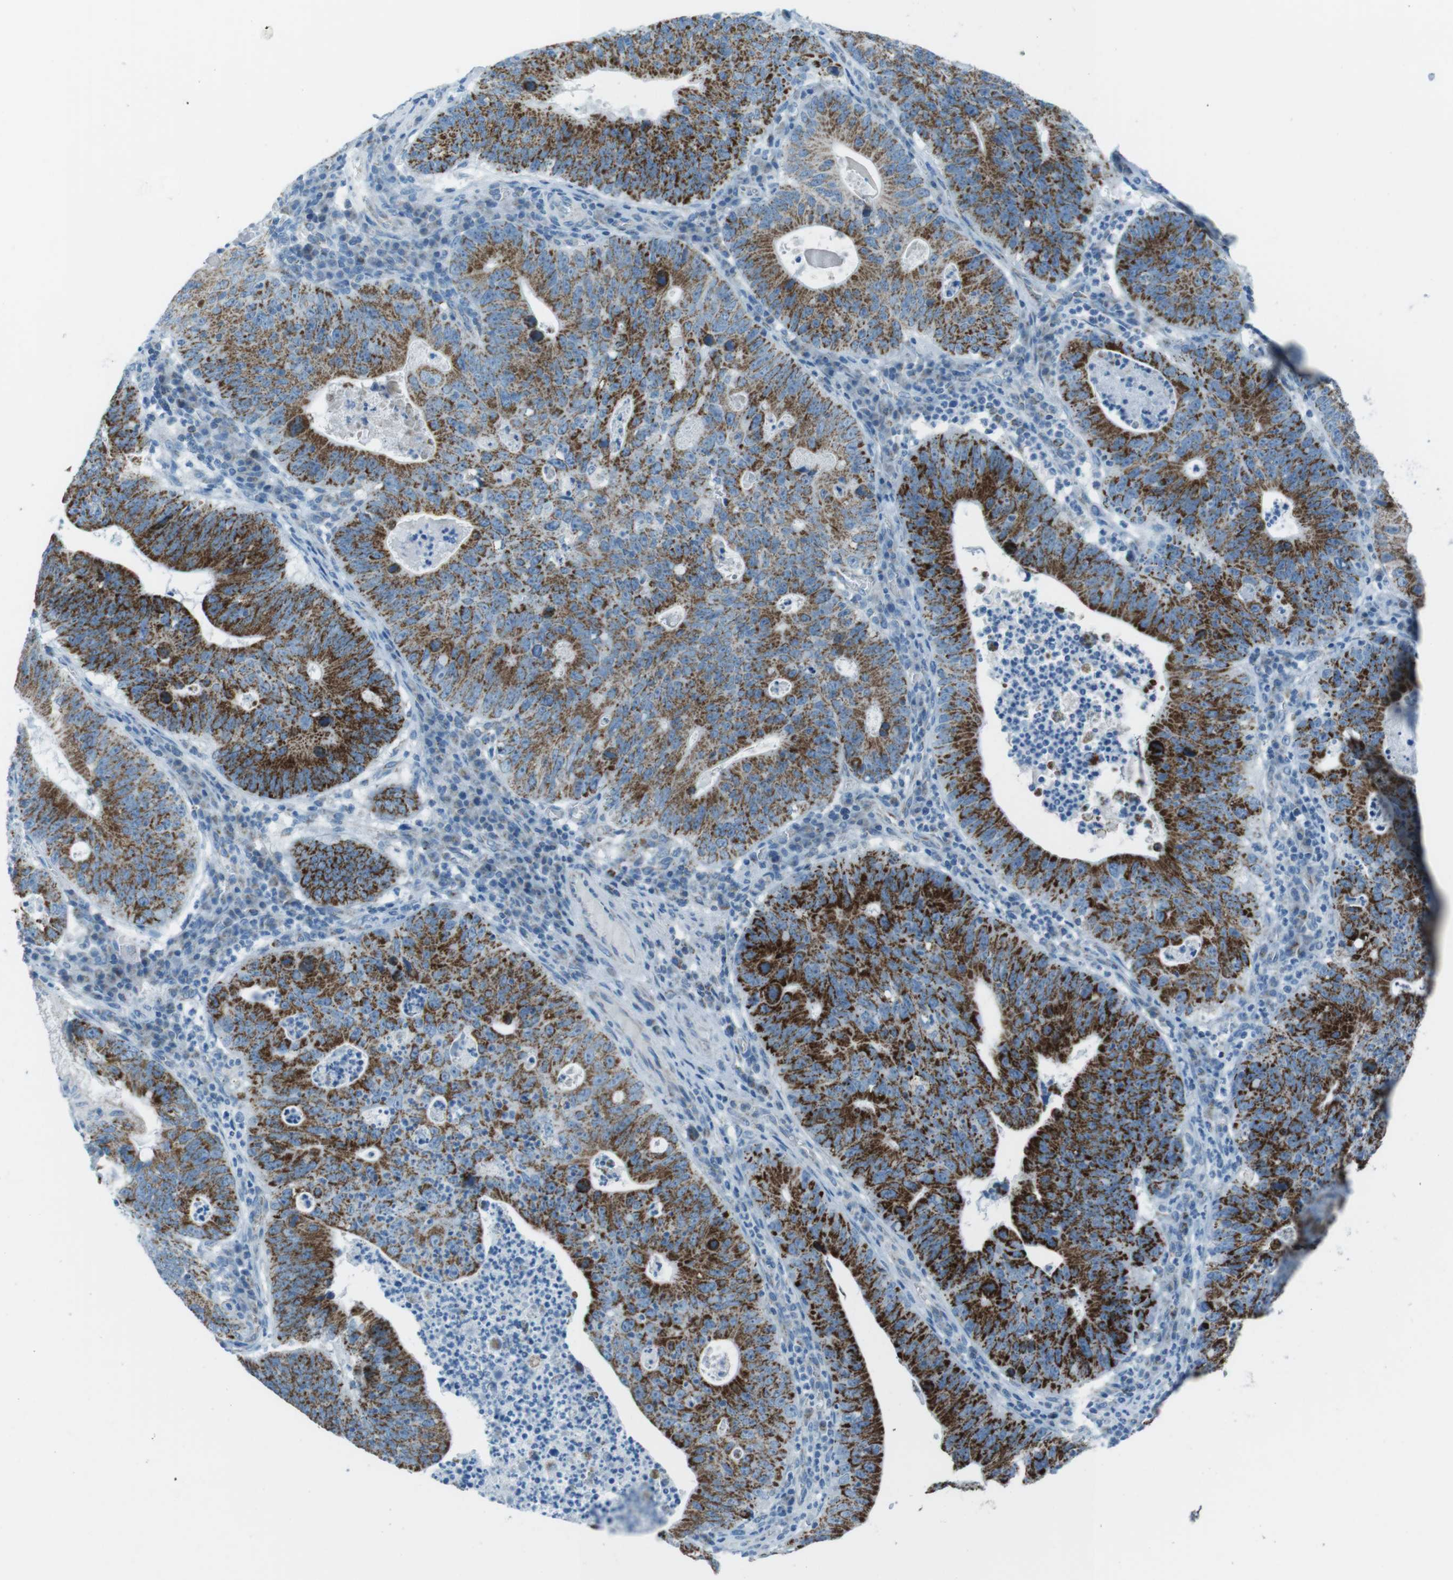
{"staining": {"intensity": "strong", "quantity": "25%-75%", "location": "cytoplasmic/membranous"}, "tissue": "stomach cancer", "cell_type": "Tumor cells", "image_type": "cancer", "snomed": [{"axis": "morphology", "description": "Adenocarcinoma, NOS"}, {"axis": "topography", "description": "Stomach"}], "caption": "Strong cytoplasmic/membranous protein expression is seen in approximately 25%-75% of tumor cells in stomach adenocarcinoma.", "gene": "DNAJA3", "patient": {"sex": "male", "age": 59}}